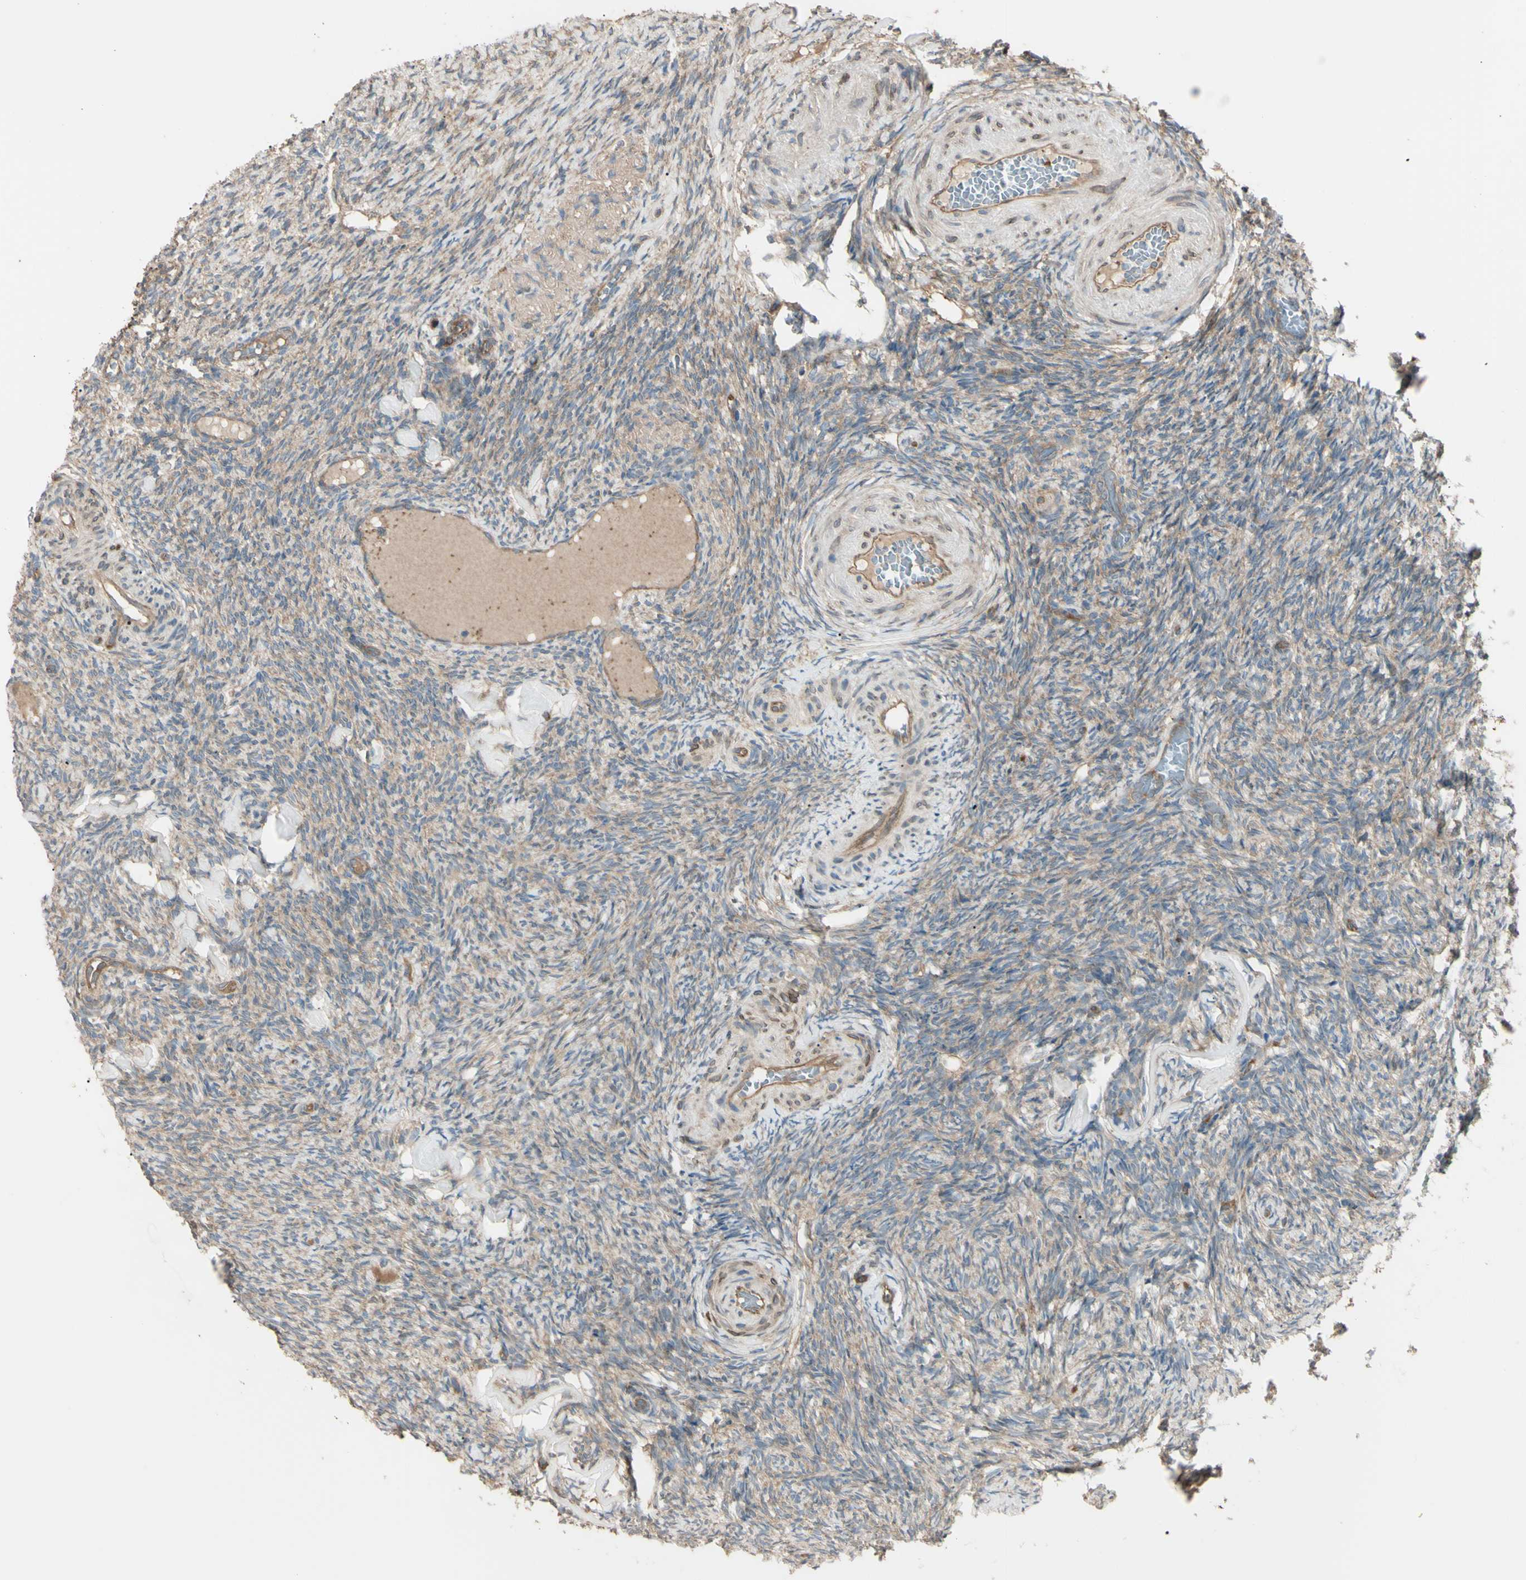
{"staining": {"intensity": "moderate", "quantity": ">75%", "location": "cytoplasmic/membranous"}, "tissue": "ovary", "cell_type": "Ovarian stroma cells", "image_type": "normal", "snomed": [{"axis": "morphology", "description": "Normal tissue, NOS"}, {"axis": "topography", "description": "Ovary"}], "caption": "This is a histology image of IHC staining of unremarkable ovary, which shows moderate expression in the cytoplasmic/membranous of ovarian stroma cells.", "gene": "PTPN12", "patient": {"sex": "female", "age": 60}}